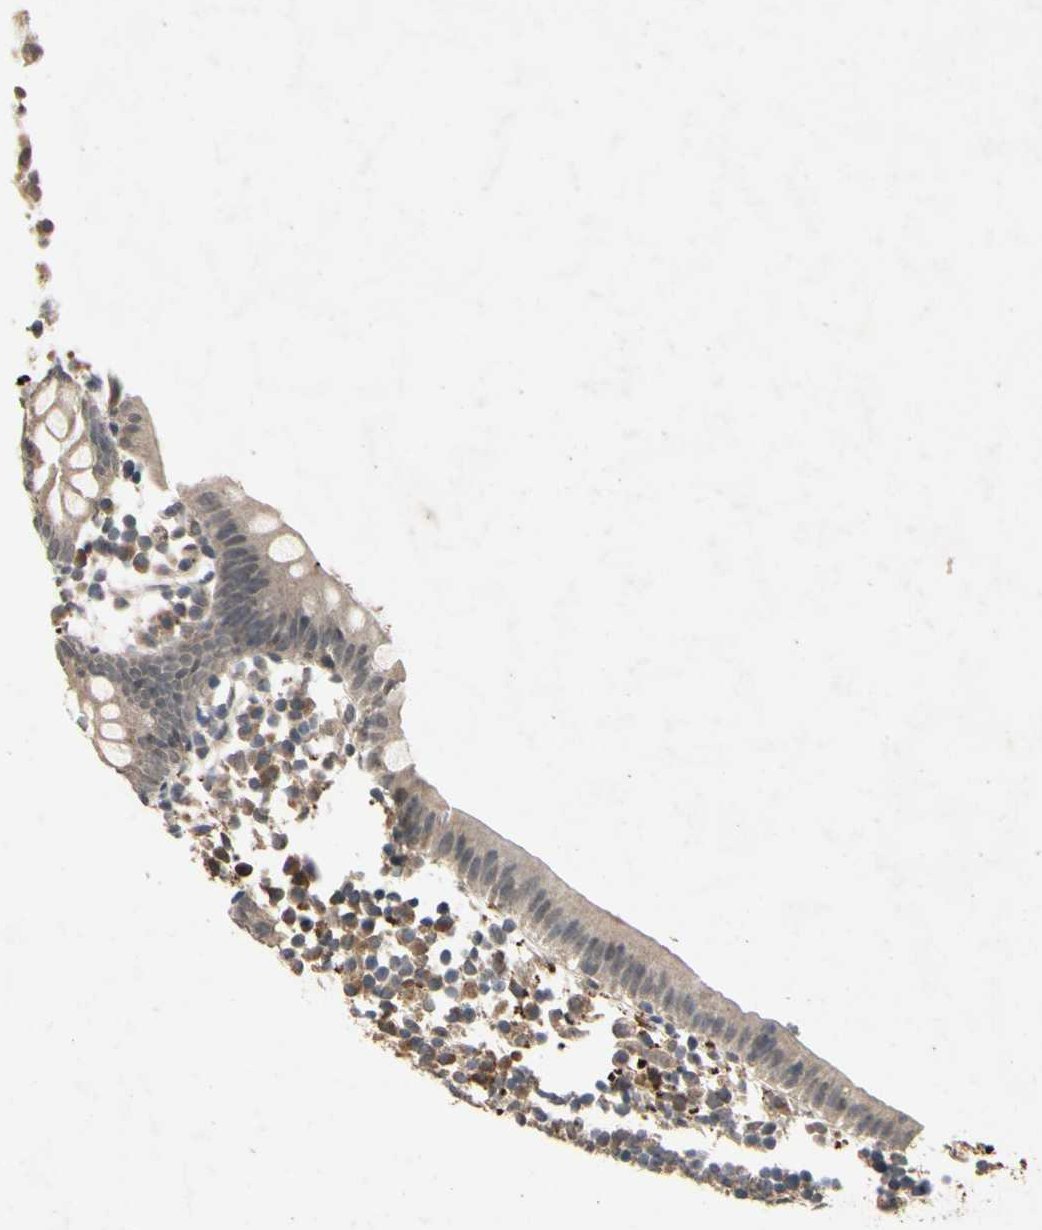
{"staining": {"intensity": "weak", "quantity": "<25%", "location": "cytoplasmic/membranous"}, "tissue": "appendix", "cell_type": "Glandular cells", "image_type": "normal", "snomed": [{"axis": "morphology", "description": "Normal tissue, NOS"}, {"axis": "topography", "description": "Appendix"}], "caption": "Micrograph shows no protein staining in glandular cells of normal appendix.", "gene": "DPY19L3", "patient": {"sex": "female", "age": 20}}